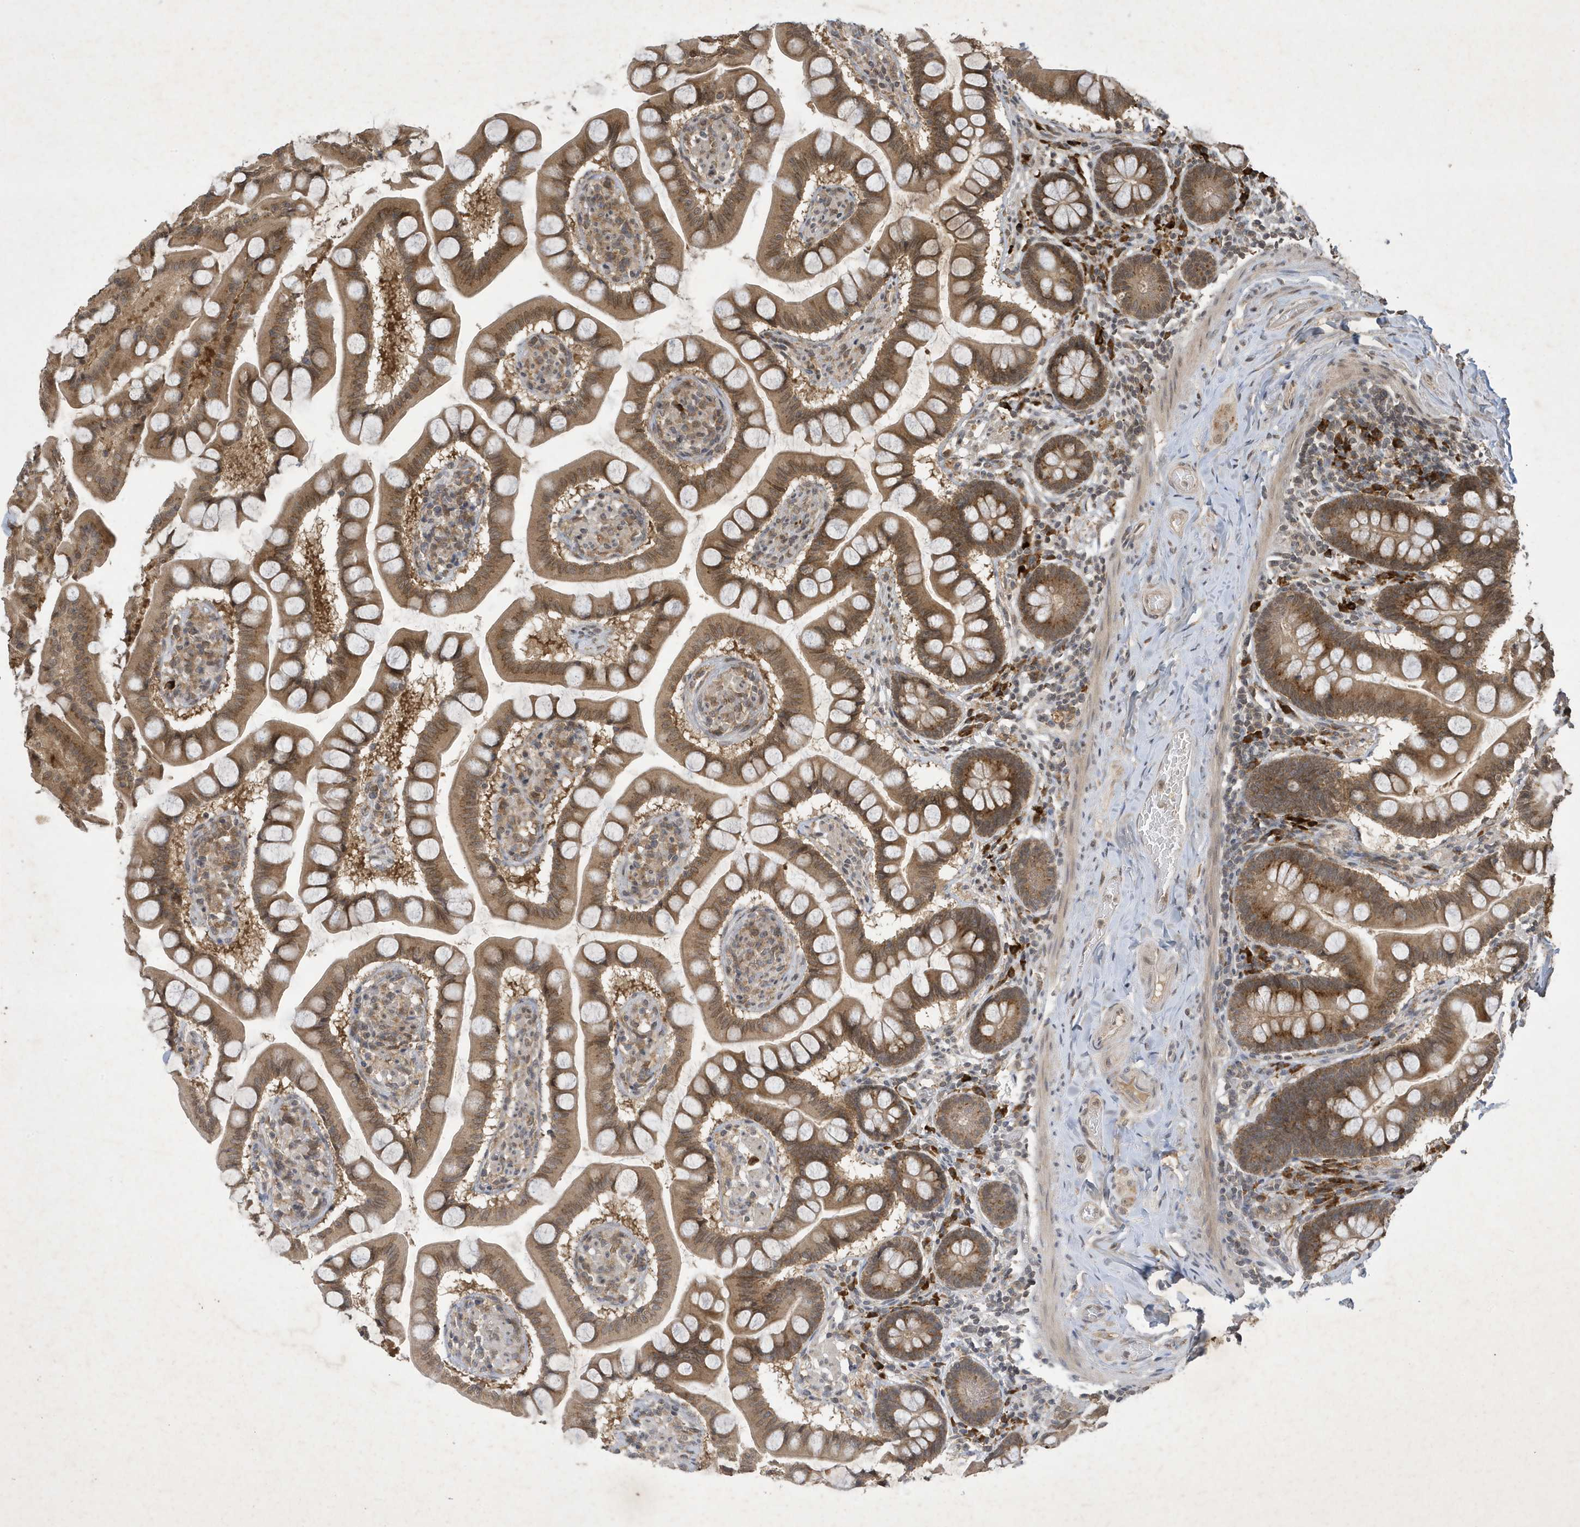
{"staining": {"intensity": "moderate", "quantity": ">75%", "location": "cytoplasmic/membranous,nuclear"}, "tissue": "small intestine", "cell_type": "Glandular cells", "image_type": "normal", "snomed": [{"axis": "morphology", "description": "Normal tissue, NOS"}, {"axis": "topography", "description": "Small intestine"}], "caption": "Small intestine stained for a protein (brown) demonstrates moderate cytoplasmic/membranous,nuclear positive staining in about >75% of glandular cells.", "gene": "STX10", "patient": {"sex": "male", "age": 41}}